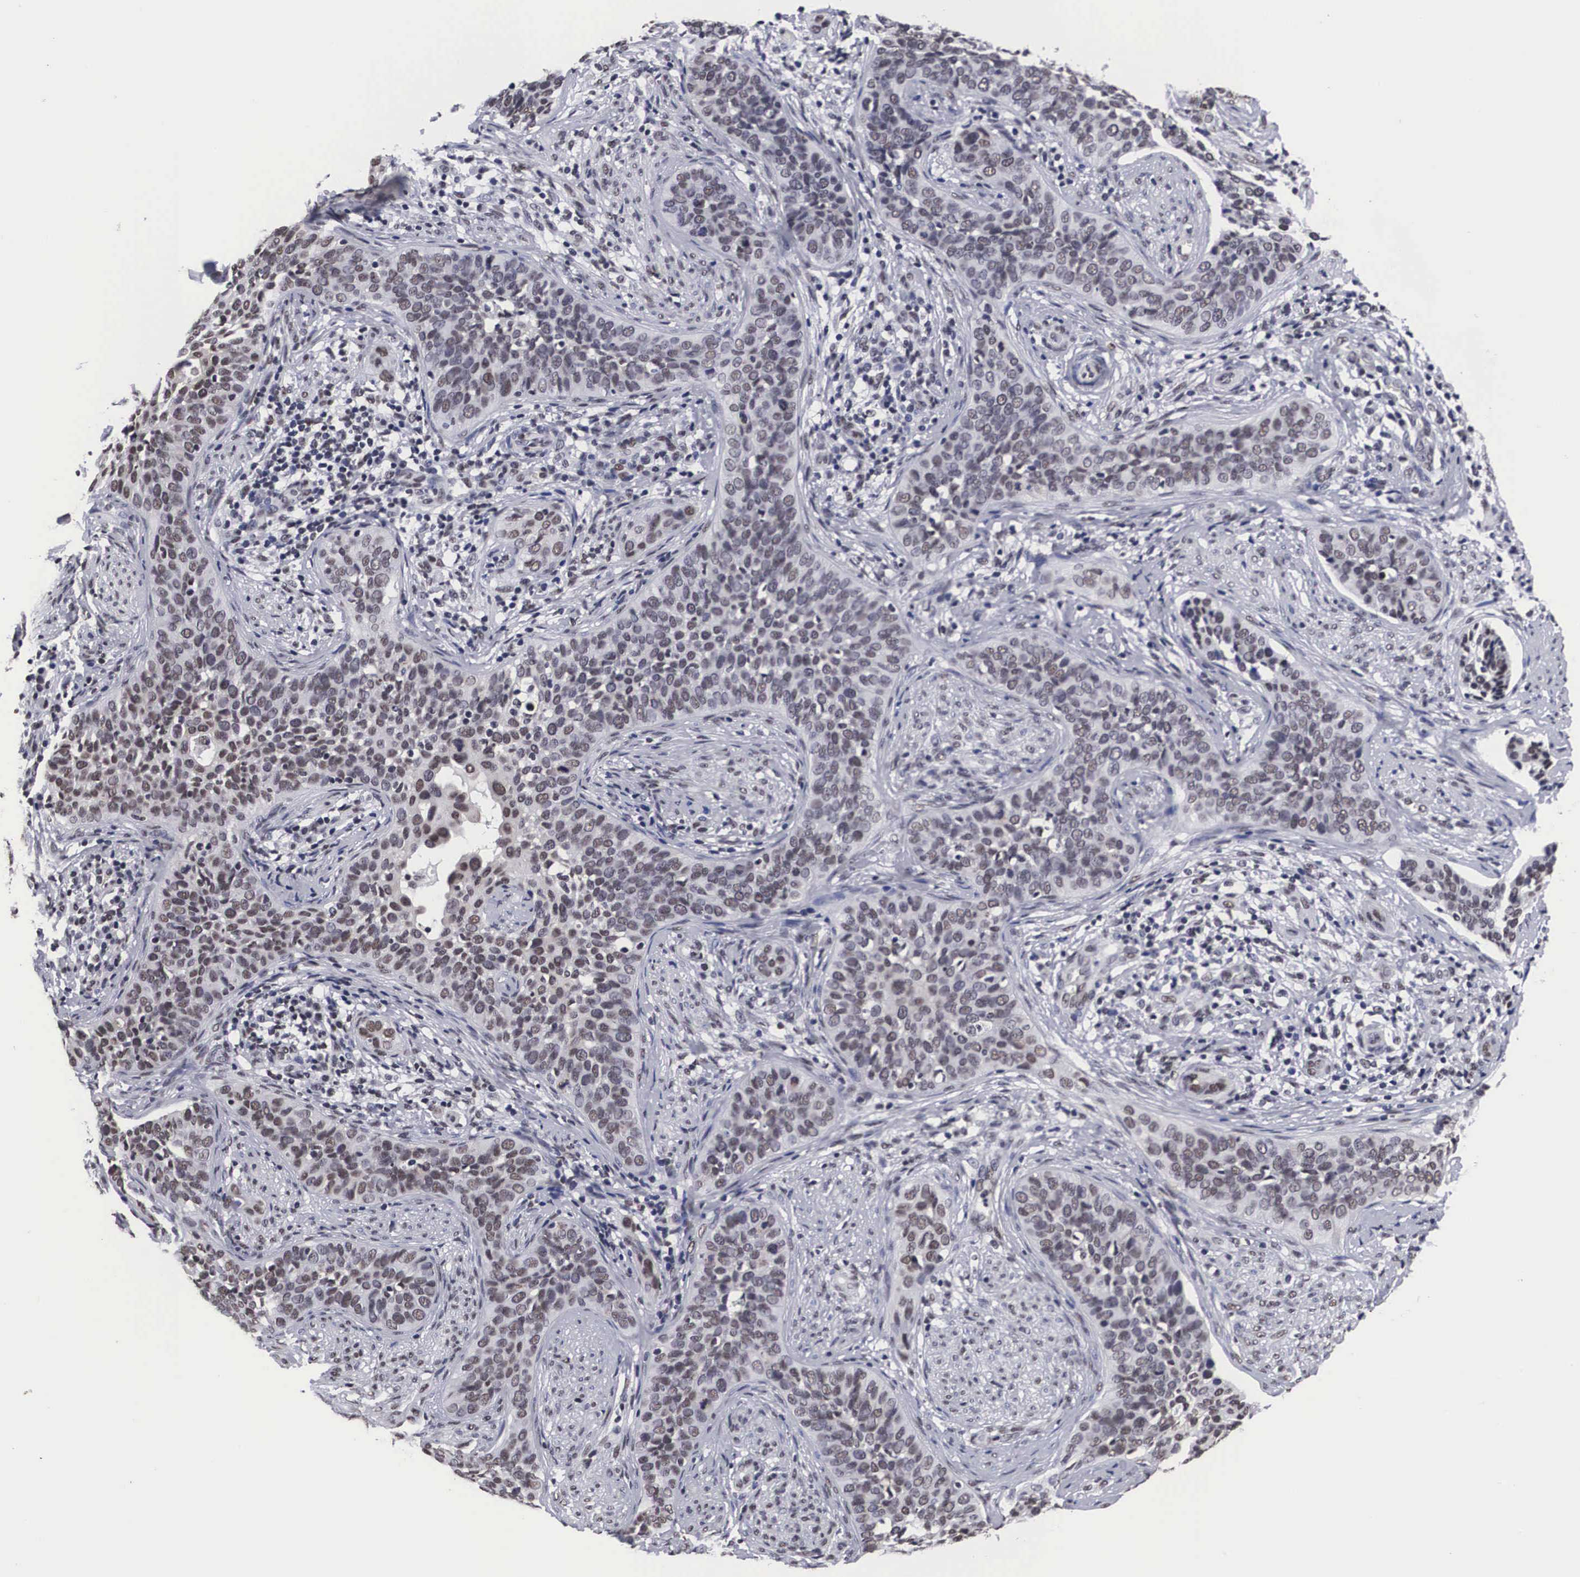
{"staining": {"intensity": "moderate", "quantity": "25%-75%", "location": "nuclear"}, "tissue": "cervical cancer", "cell_type": "Tumor cells", "image_type": "cancer", "snomed": [{"axis": "morphology", "description": "Squamous cell carcinoma, NOS"}, {"axis": "topography", "description": "Cervix"}], "caption": "Cervical squamous cell carcinoma stained for a protein reveals moderate nuclear positivity in tumor cells.", "gene": "ACIN1", "patient": {"sex": "female", "age": 31}}